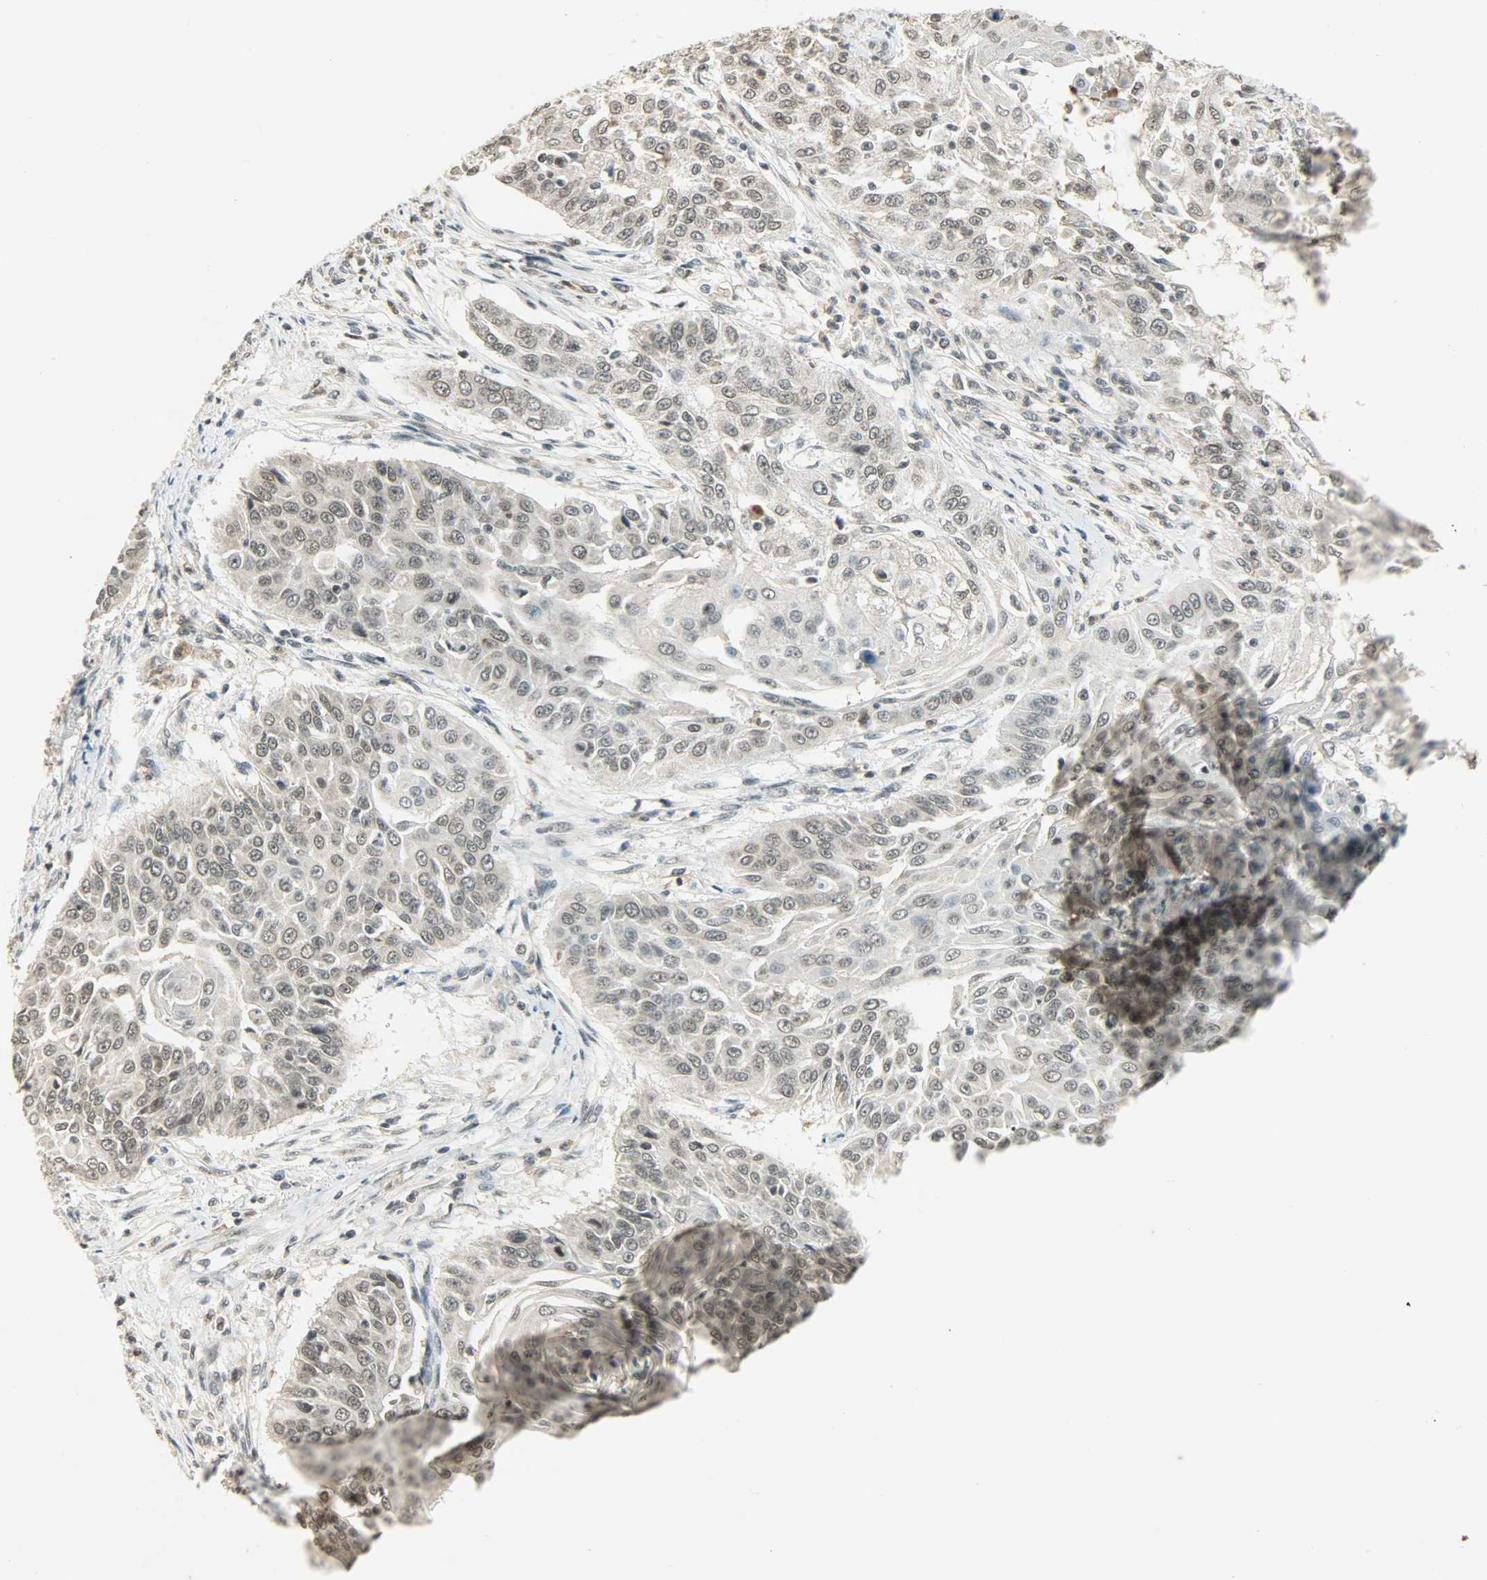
{"staining": {"intensity": "weak", "quantity": "<25%", "location": "nuclear"}, "tissue": "cervical cancer", "cell_type": "Tumor cells", "image_type": "cancer", "snomed": [{"axis": "morphology", "description": "Squamous cell carcinoma, NOS"}, {"axis": "topography", "description": "Cervix"}], "caption": "Human cervical cancer stained for a protein using immunohistochemistry (IHC) shows no positivity in tumor cells.", "gene": "SMARCA5", "patient": {"sex": "female", "age": 33}}